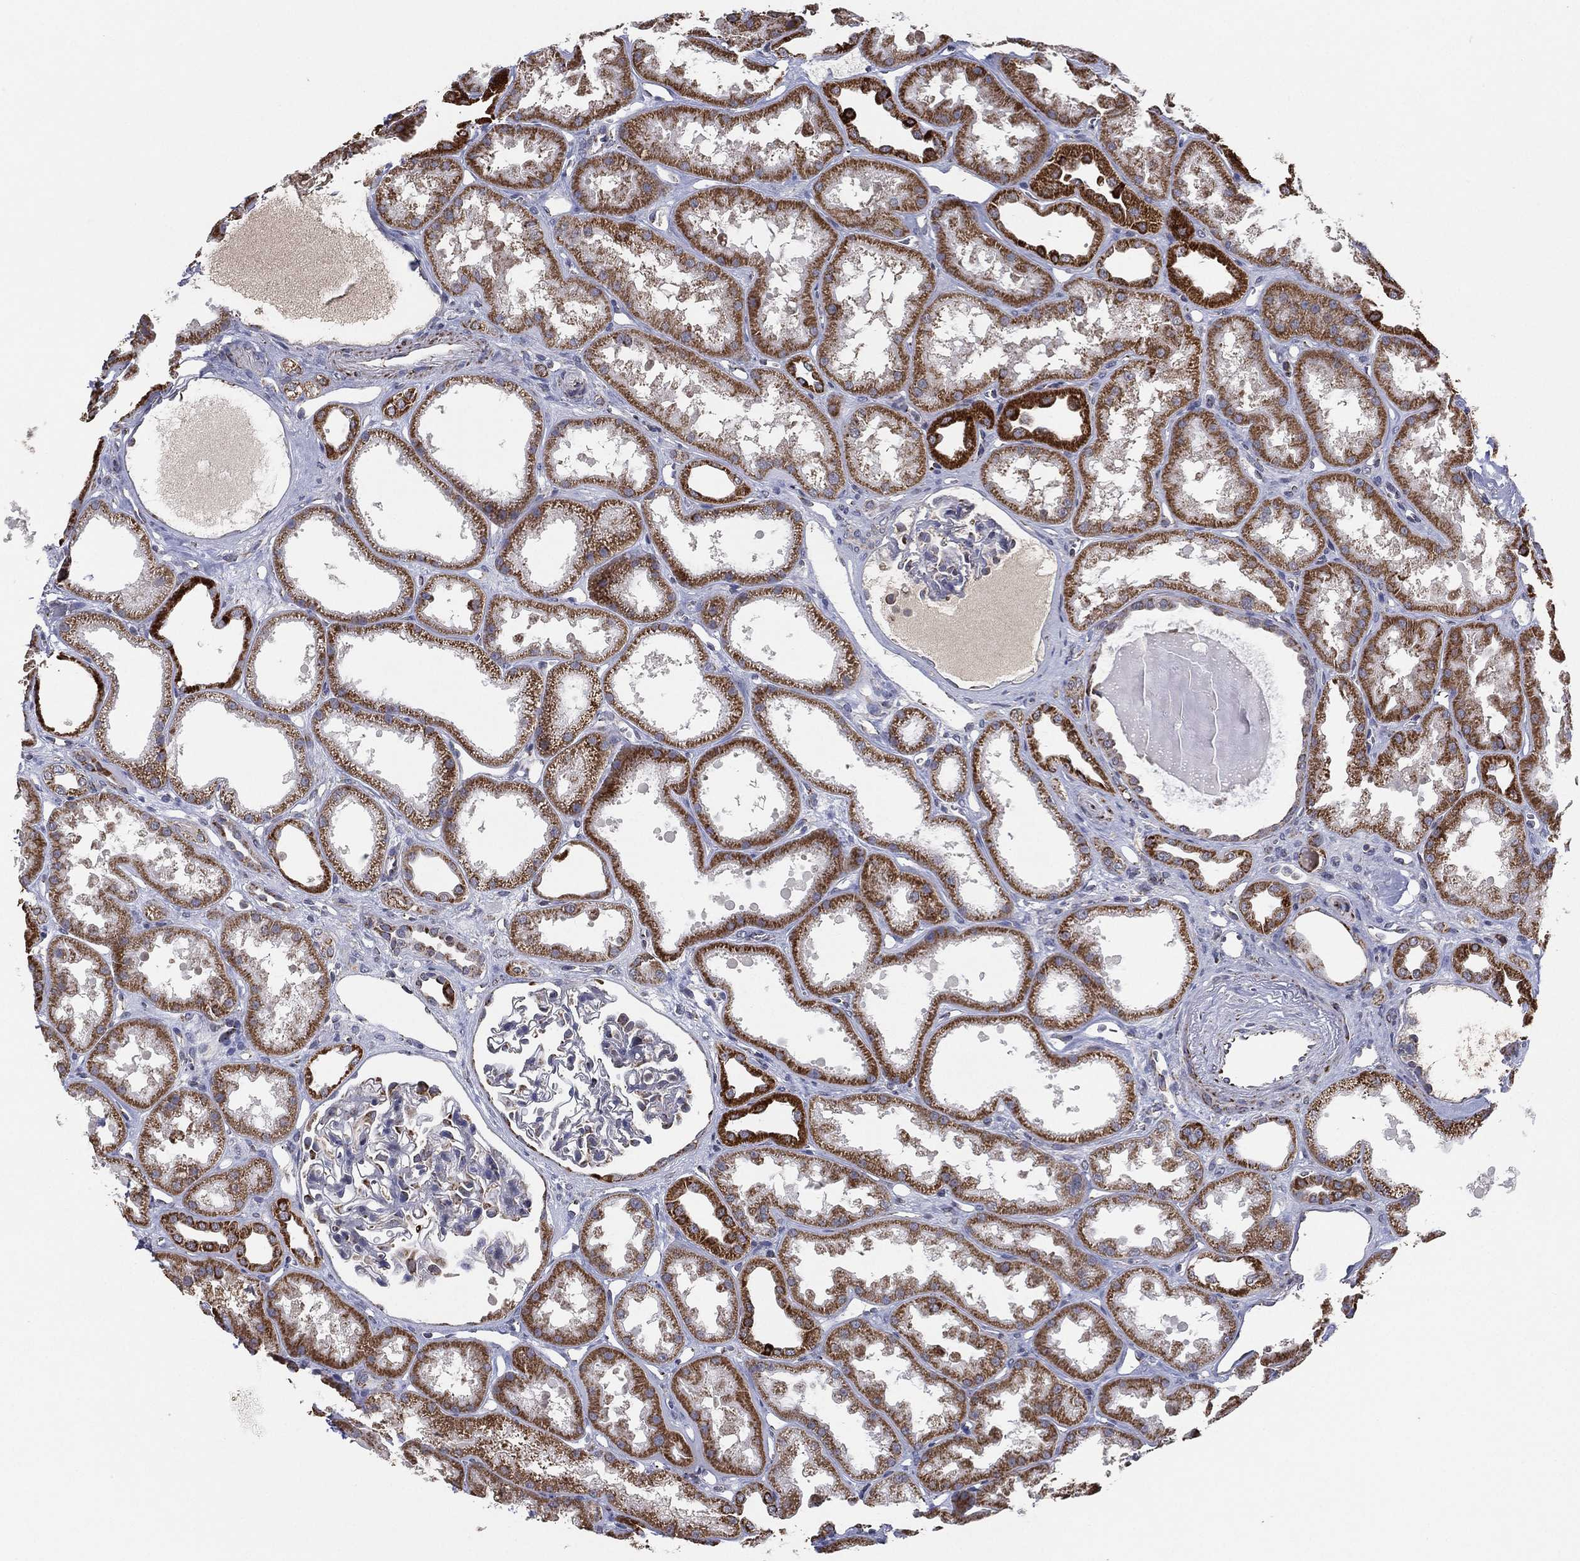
{"staining": {"intensity": "negative", "quantity": "none", "location": "none"}, "tissue": "kidney", "cell_type": "Cells in glomeruli", "image_type": "normal", "snomed": [{"axis": "morphology", "description": "Normal tissue, NOS"}, {"axis": "topography", "description": "Kidney"}], "caption": "Immunohistochemical staining of normal kidney reveals no significant positivity in cells in glomeruli. The staining is performed using DAB brown chromogen with nuclei counter-stained in using hematoxylin.", "gene": "PSMG4", "patient": {"sex": "male", "age": 61}}